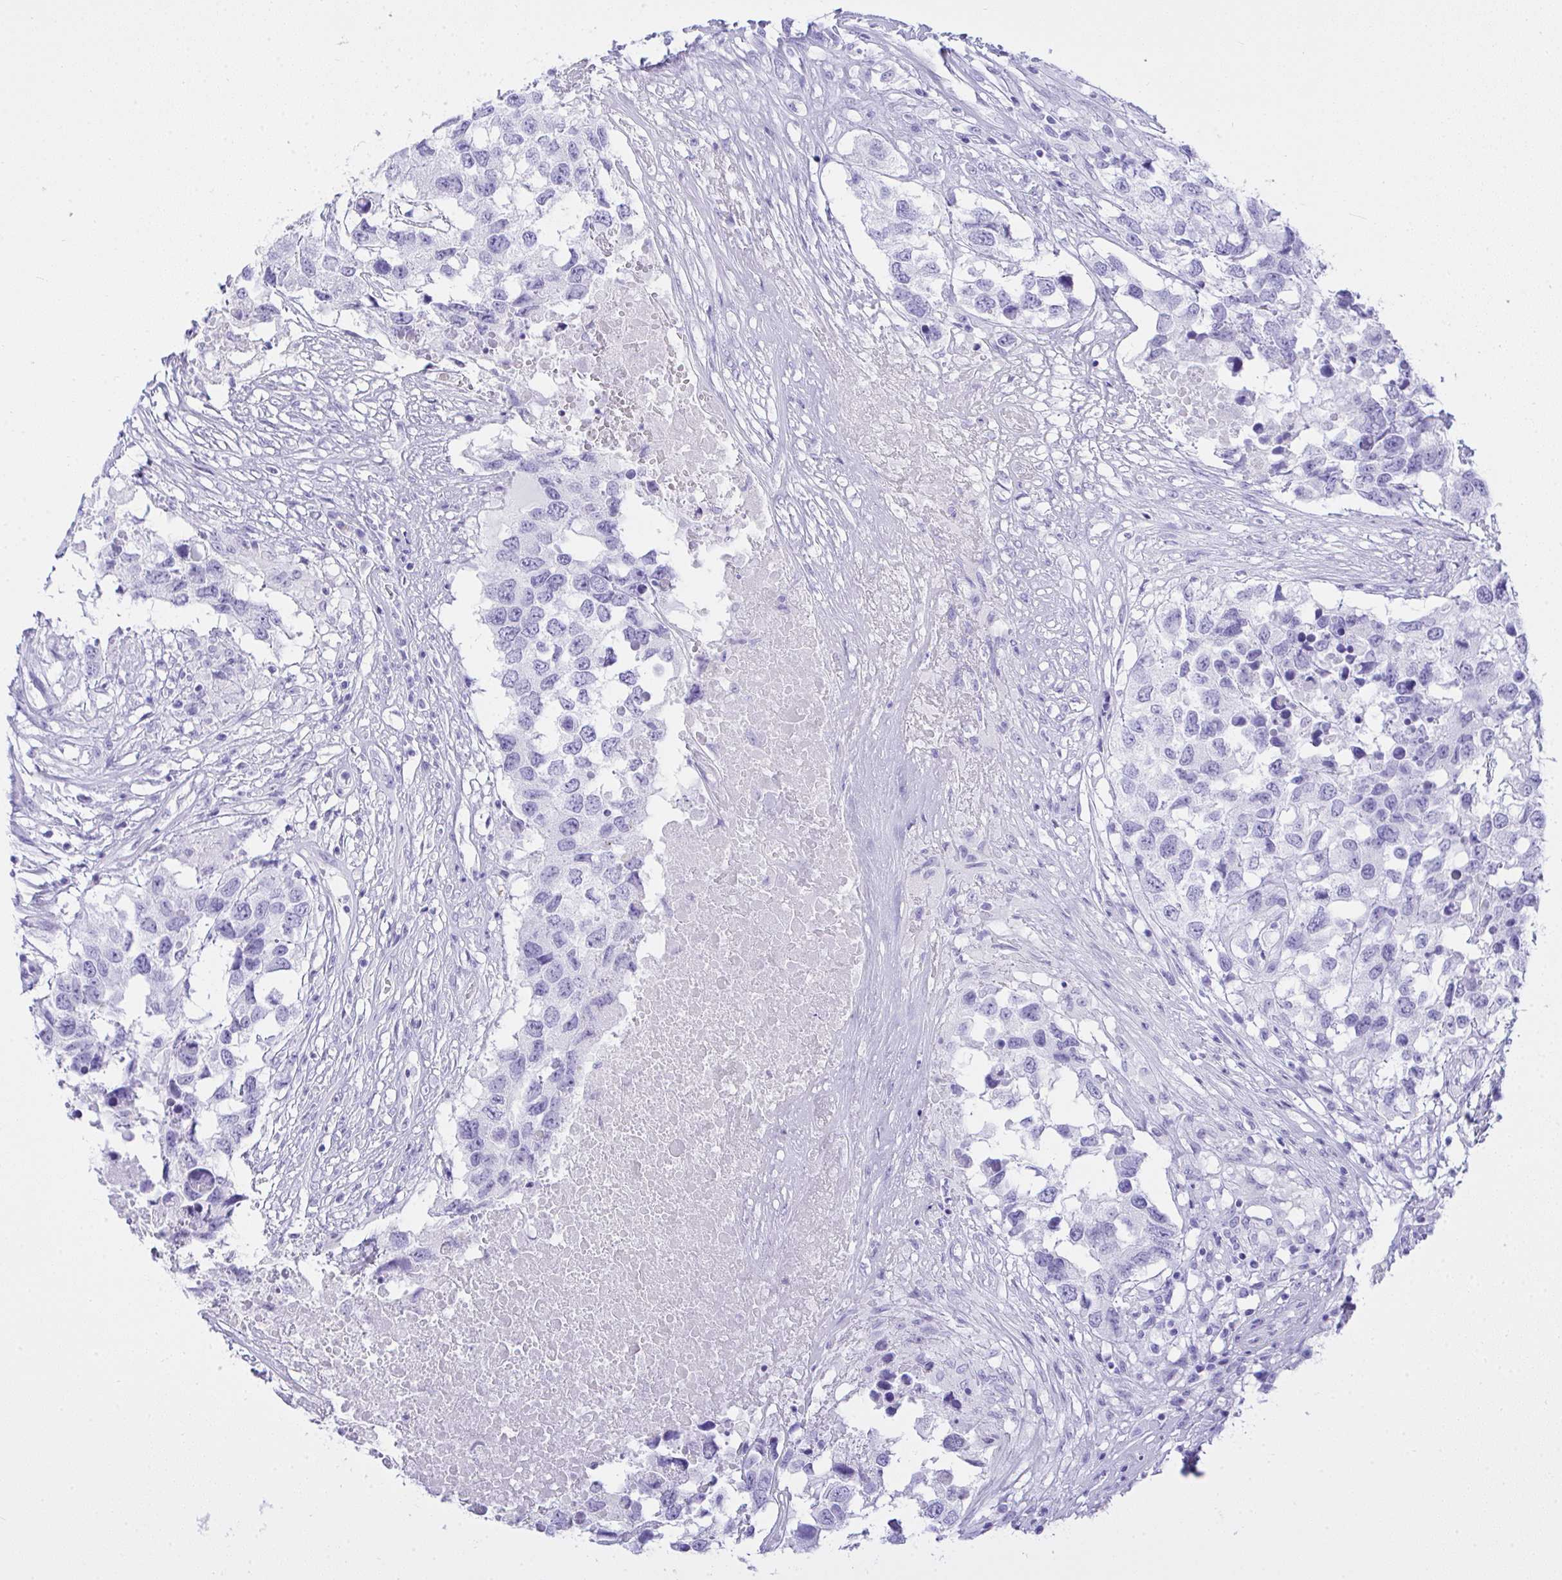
{"staining": {"intensity": "negative", "quantity": "none", "location": "none"}, "tissue": "testis cancer", "cell_type": "Tumor cells", "image_type": "cancer", "snomed": [{"axis": "morphology", "description": "Carcinoma, Embryonal, NOS"}, {"axis": "topography", "description": "Testis"}], "caption": "An image of human embryonal carcinoma (testis) is negative for staining in tumor cells.", "gene": "AKR1D1", "patient": {"sex": "male", "age": 83}}